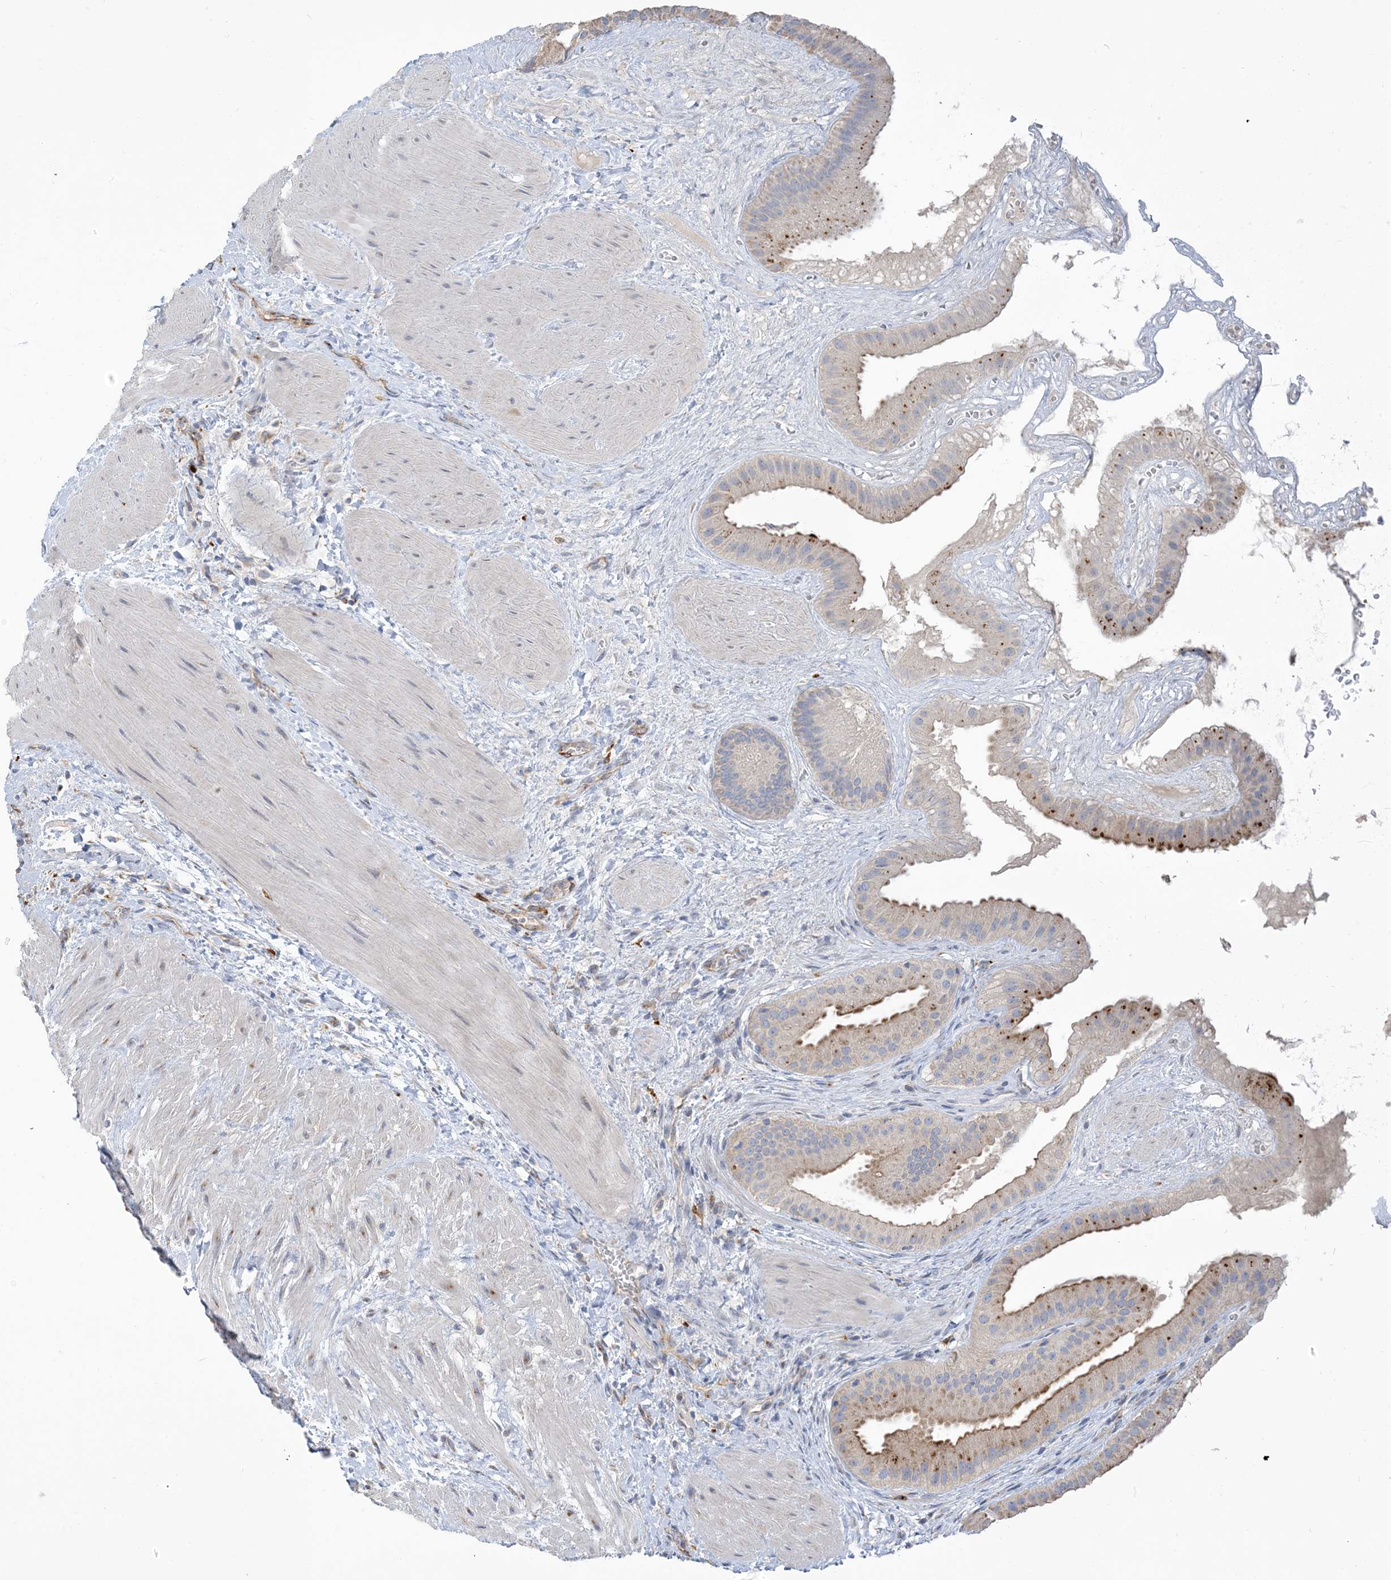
{"staining": {"intensity": "moderate", "quantity": ">75%", "location": "cytoplasmic/membranous"}, "tissue": "gallbladder", "cell_type": "Glandular cells", "image_type": "normal", "snomed": [{"axis": "morphology", "description": "Normal tissue, NOS"}, {"axis": "topography", "description": "Gallbladder"}], "caption": "Immunohistochemical staining of unremarkable human gallbladder displays >75% levels of moderate cytoplasmic/membranous protein expression in about >75% of glandular cells.", "gene": "PEAR1", "patient": {"sex": "male", "age": 55}}